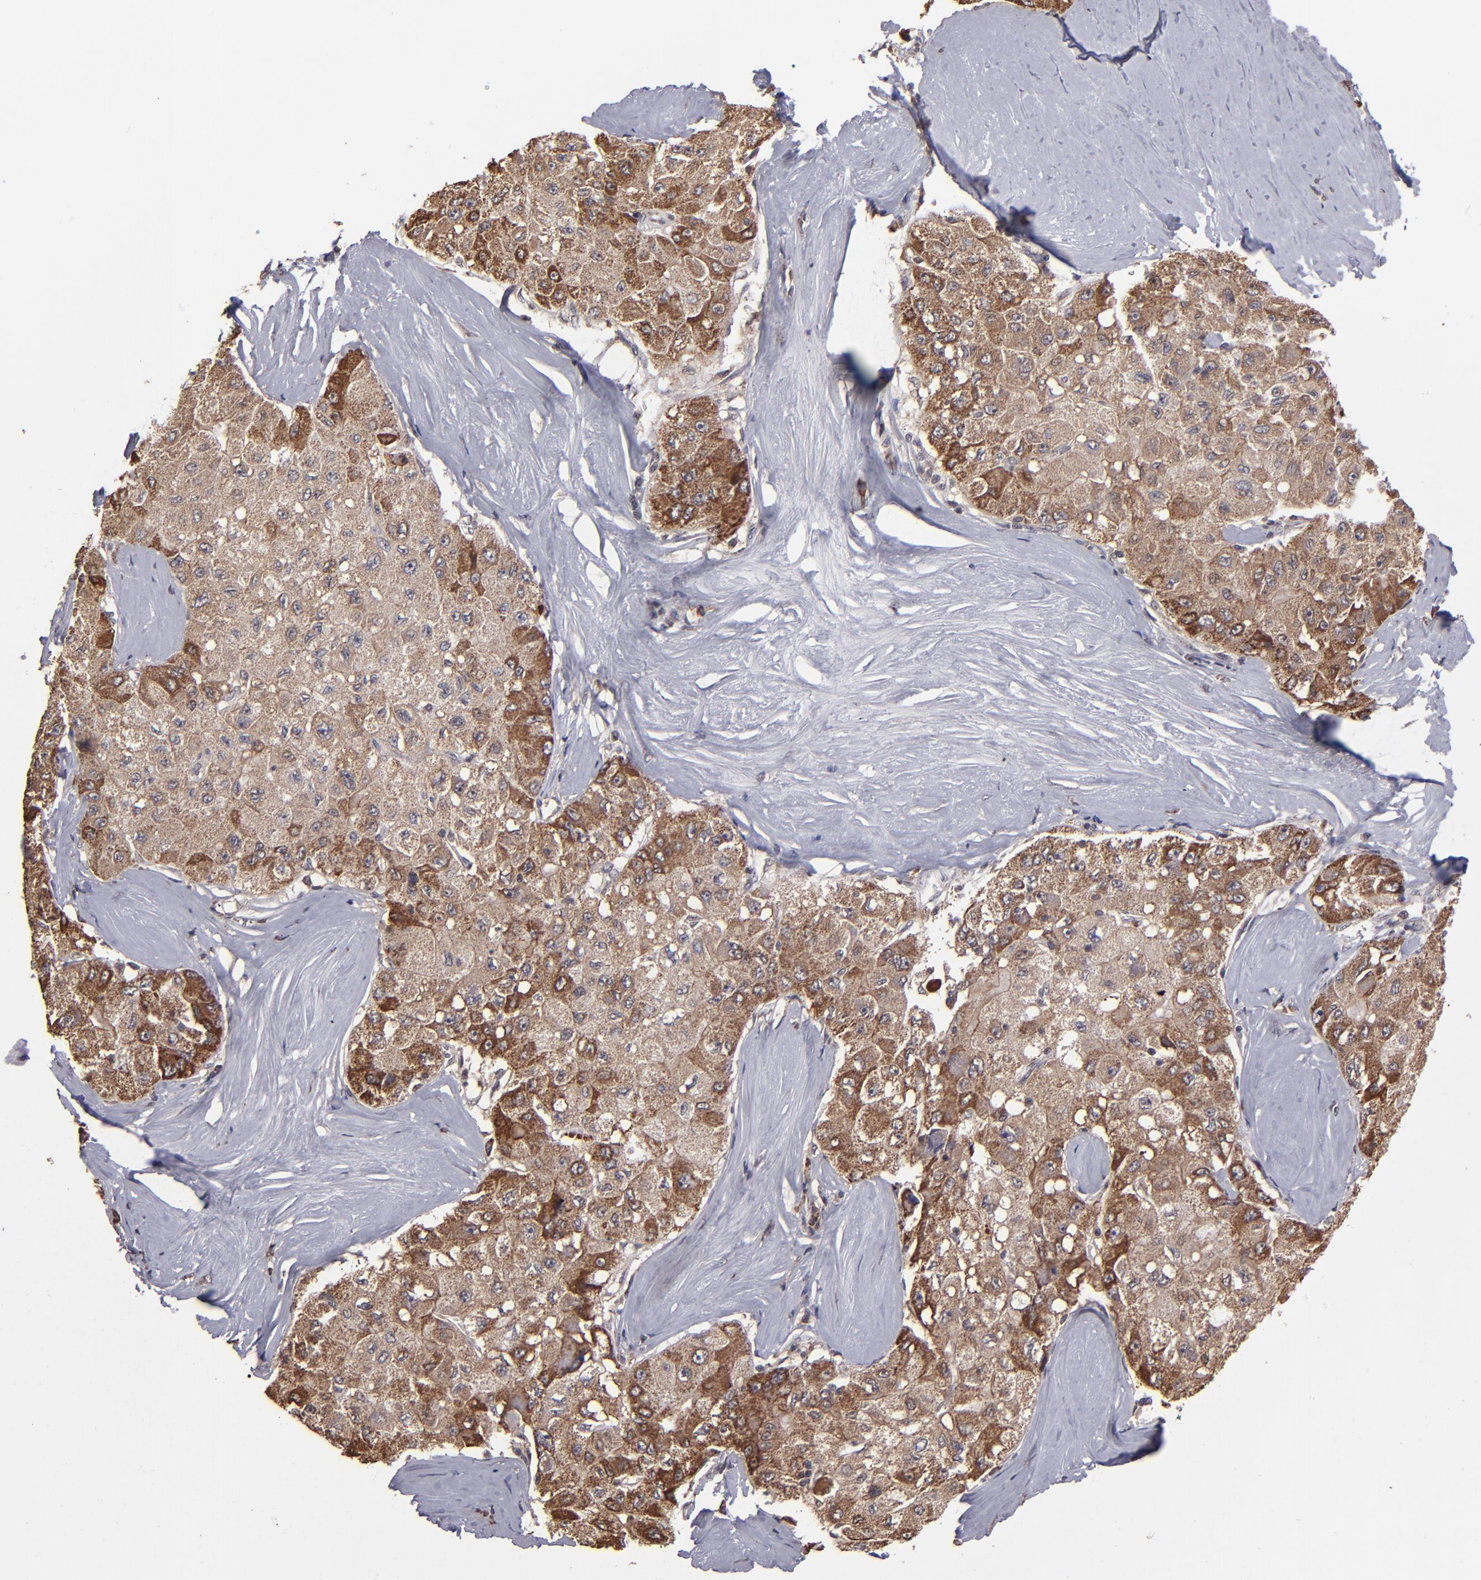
{"staining": {"intensity": "moderate", "quantity": "<25%", "location": "cytoplasmic/membranous"}, "tissue": "liver cancer", "cell_type": "Tumor cells", "image_type": "cancer", "snomed": [{"axis": "morphology", "description": "Carcinoma, Hepatocellular, NOS"}, {"axis": "topography", "description": "Liver"}], "caption": "An IHC image of neoplastic tissue is shown. Protein staining in brown highlights moderate cytoplasmic/membranous positivity in liver hepatocellular carcinoma within tumor cells. (IHC, brightfield microscopy, high magnification).", "gene": "SLC15A1", "patient": {"sex": "male", "age": 80}}